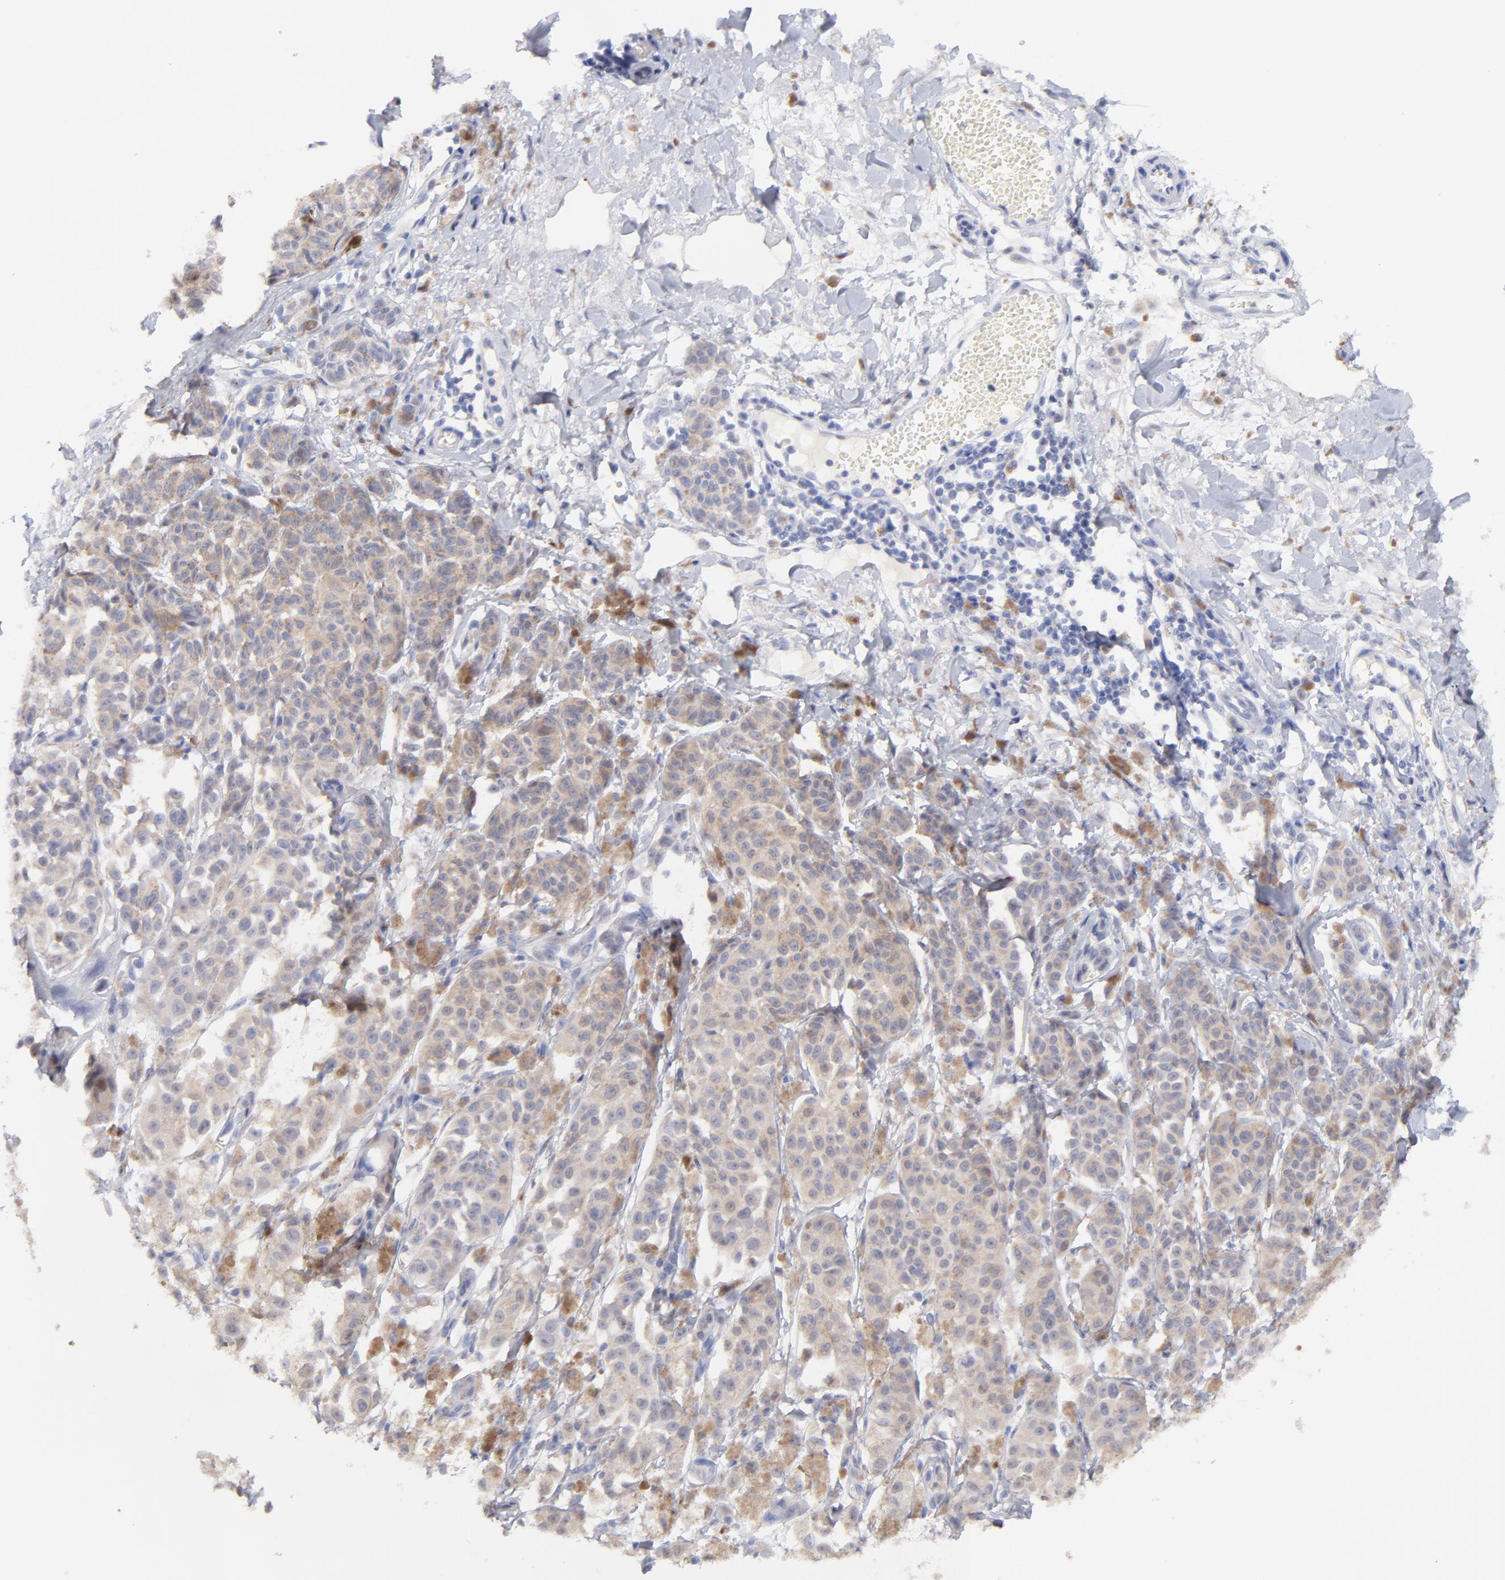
{"staining": {"intensity": "moderate", "quantity": ">75%", "location": "nuclear"}, "tissue": "melanoma", "cell_type": "Tumor cells", "image_type": "cancer", "snomed": [{"axis": "morphology", "description": "Malignant melanoma, NOS"}, {"axis": "topography", "description": "Skin"}], "caption": "Protein analysis of melanoma tissue exhibits moderate nuclear expression in approximately >75% of tumor cells.", "gene": "CFAP57", "patient": {"sex": "male", "age": 76}}